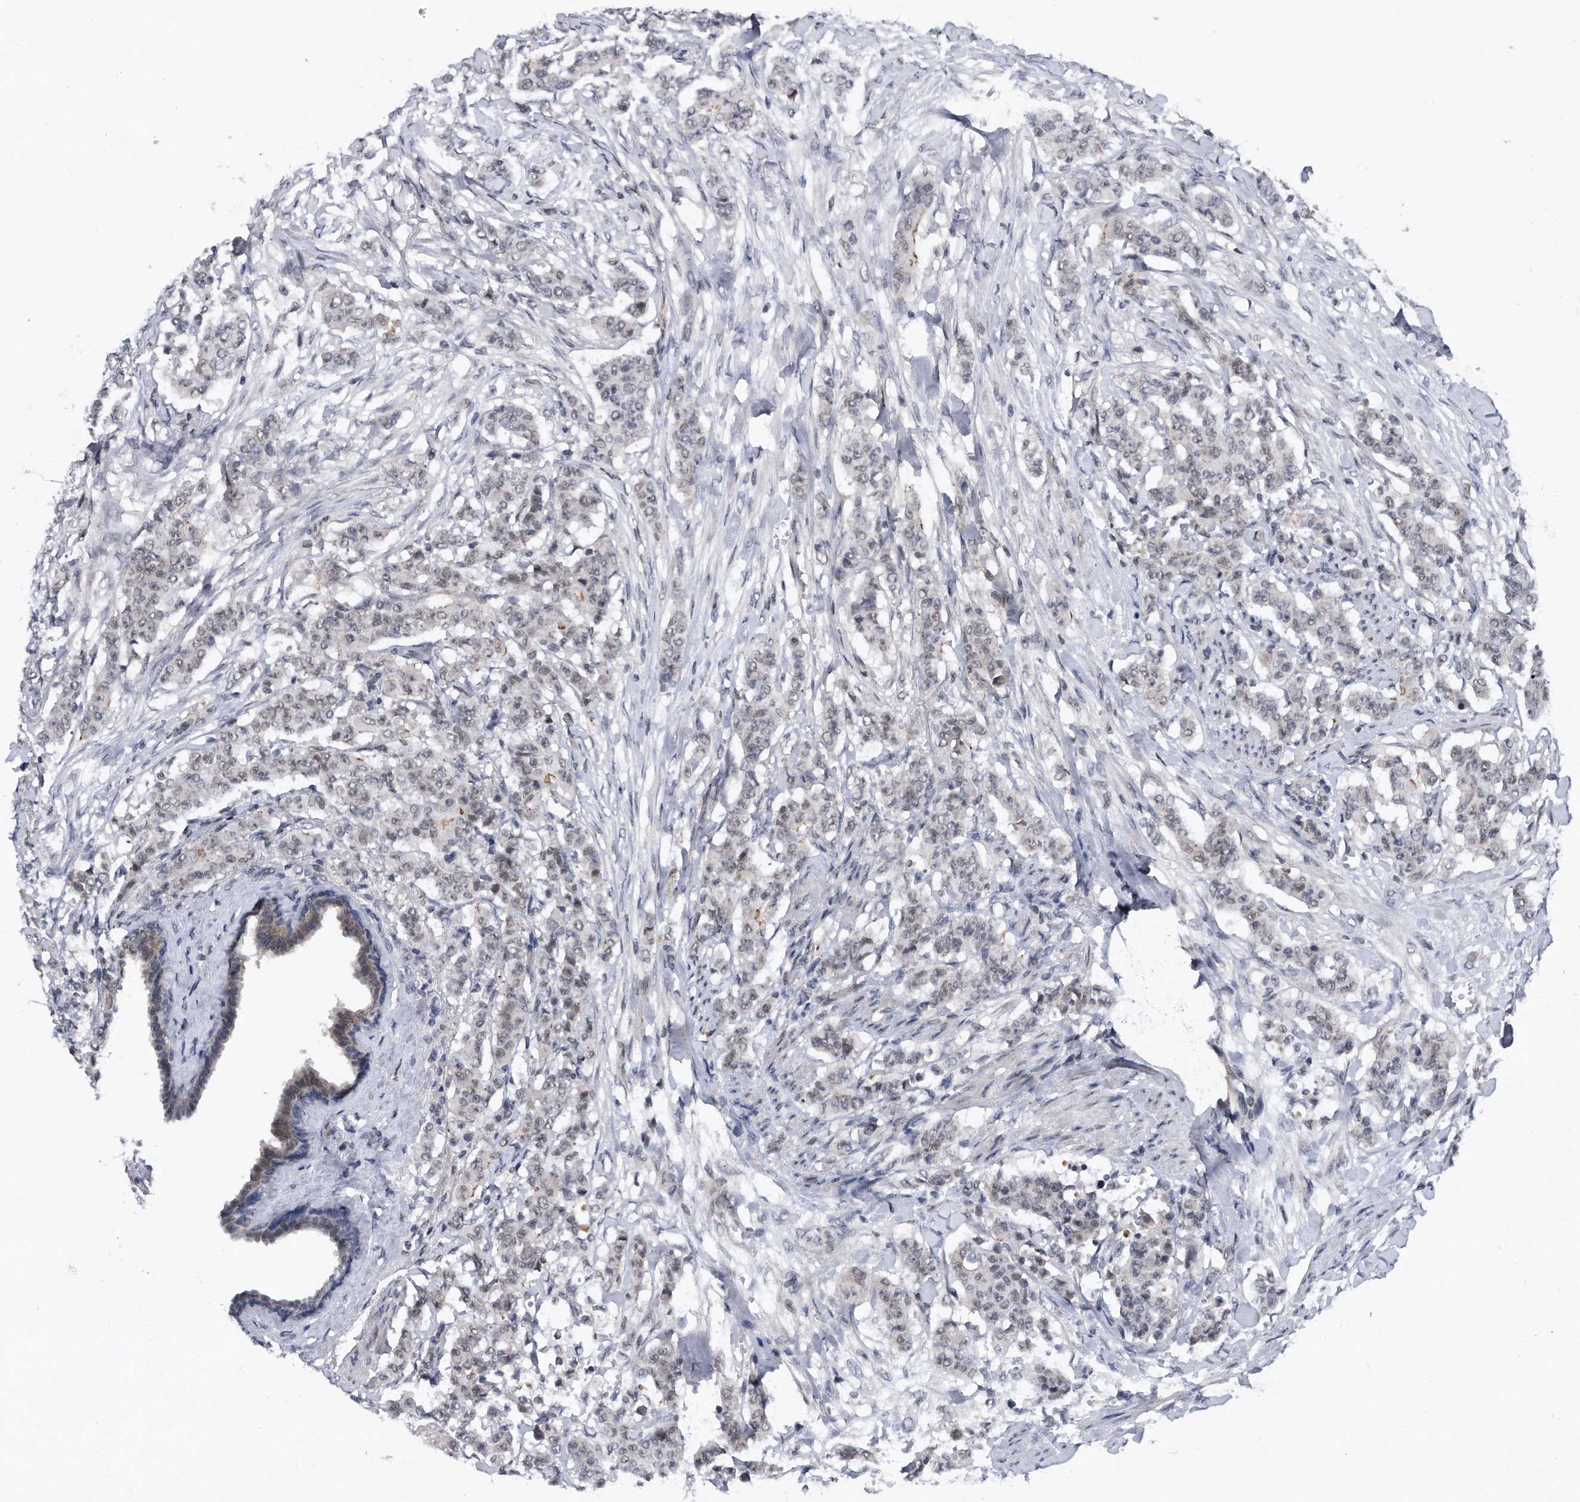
{"staining": {"intensity": "weak", "quantity": "<25%", "location": "nuclear"}, "tissue": "breast cancer", "cell_type": "Tumor cells", "image_type": "cancer", "snomed": [{"axis": "morphology", "description": "Duct carcinoma"}, {"axis": "topography", "description": "Breast"}], "caption": "Tumor cells are negative for protein expression in human breast cancer (intraductal carcinoma).", "gene": "VIRMA", "patient": {"sex": "female", "age": 40}}